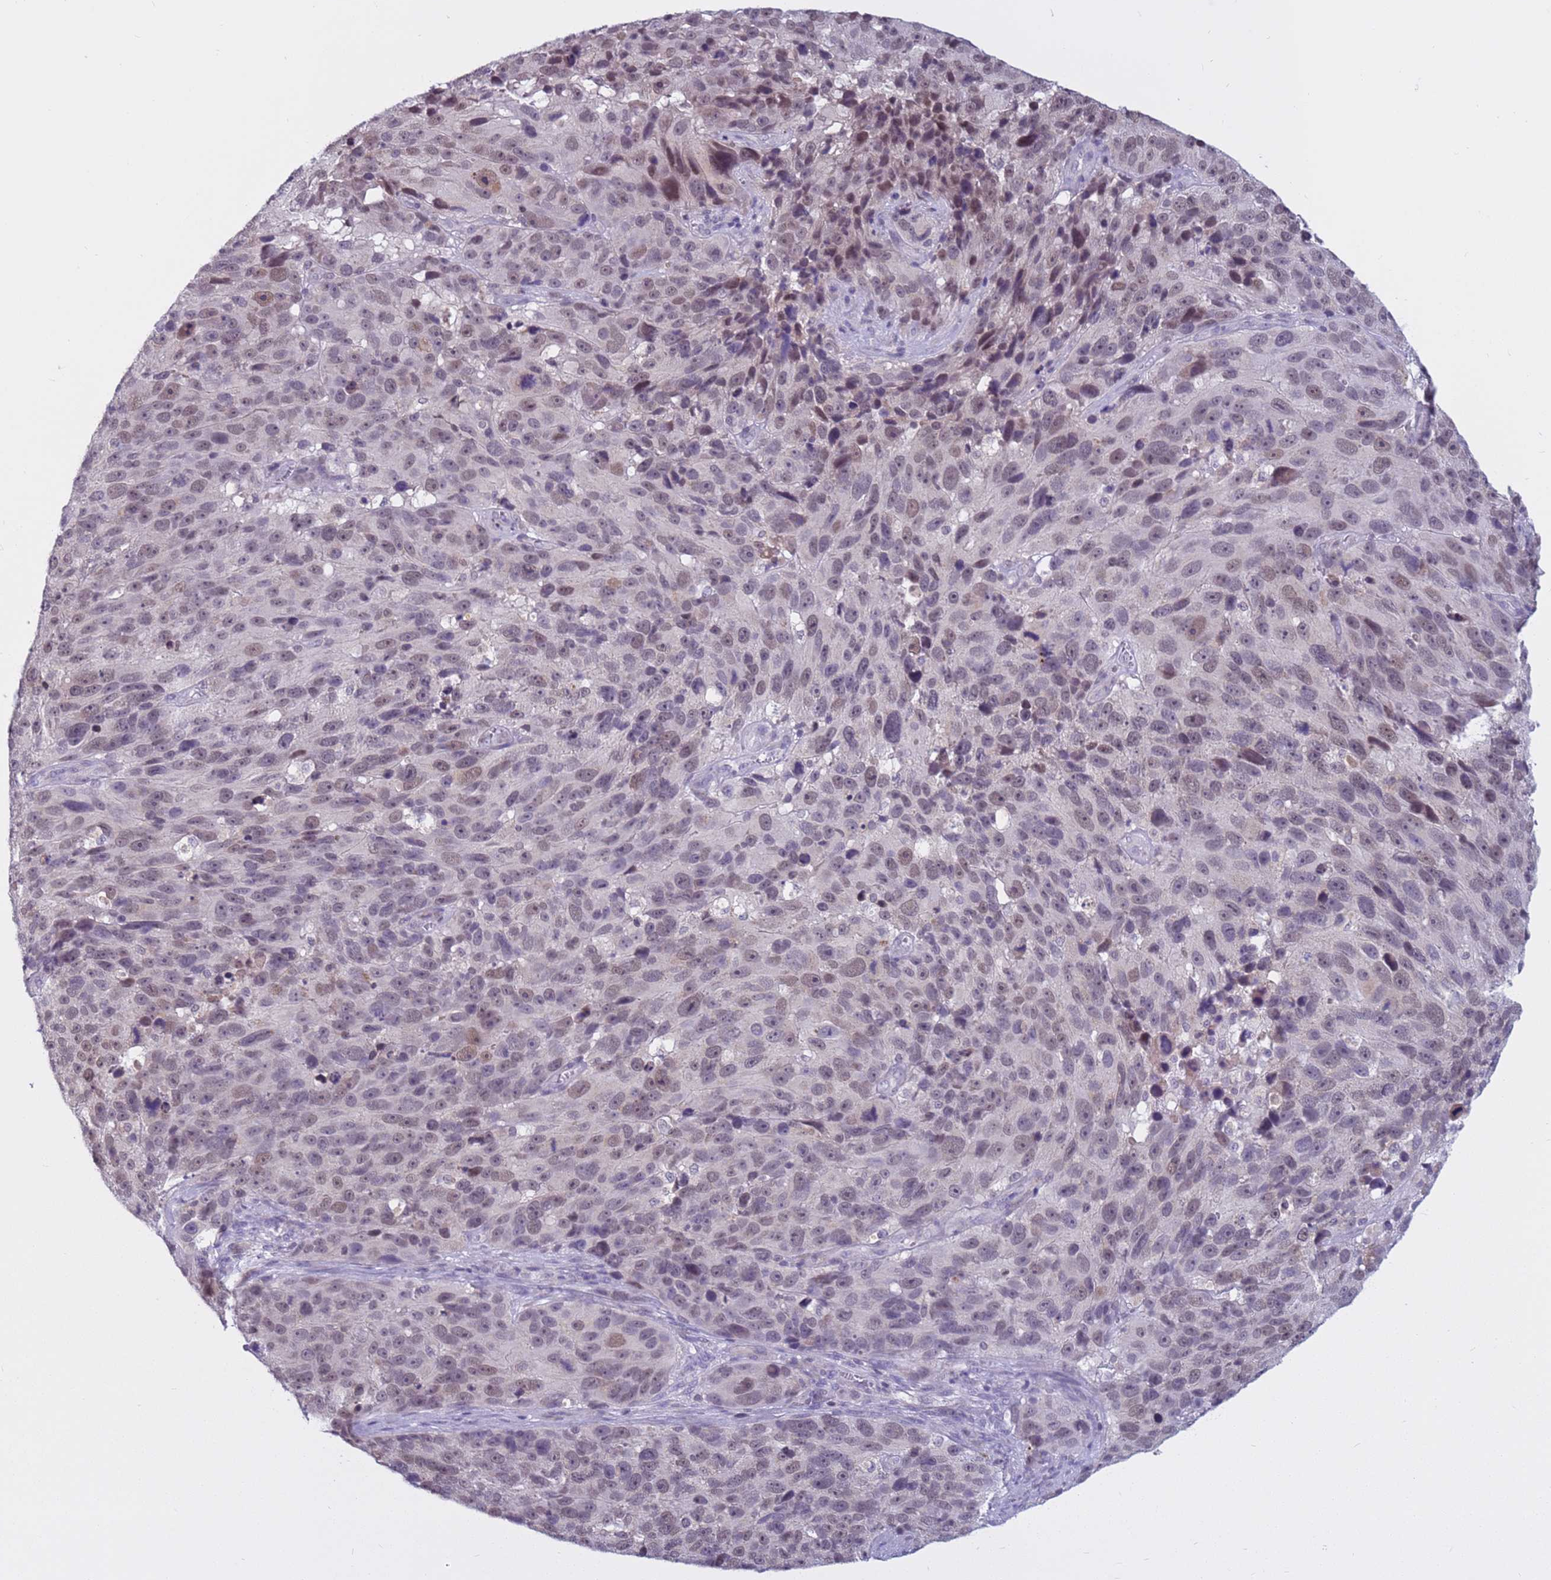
{"staining": {"intensity": "weak", "quantity": ">75%", "location": "nuclear"}, "tissue": "melanoma", "cell_type": "Tumor cells", "image_type": "cancer", "snomed": [{"axis": "morphology", "description": "Malignant melanoma, NOS"}, {"axis": "topography", "description": "Skin"}], "caption": "Protein analysis of melanoma tissue reveals weak nuclear positivity in about >75% of tumor cells. Immunohistochemistry (ihc) stains the protein in brown and the nuclei are stained blue.", "gene": "CDK2AP2", "patient": {"sex": "male", "age": 84}}